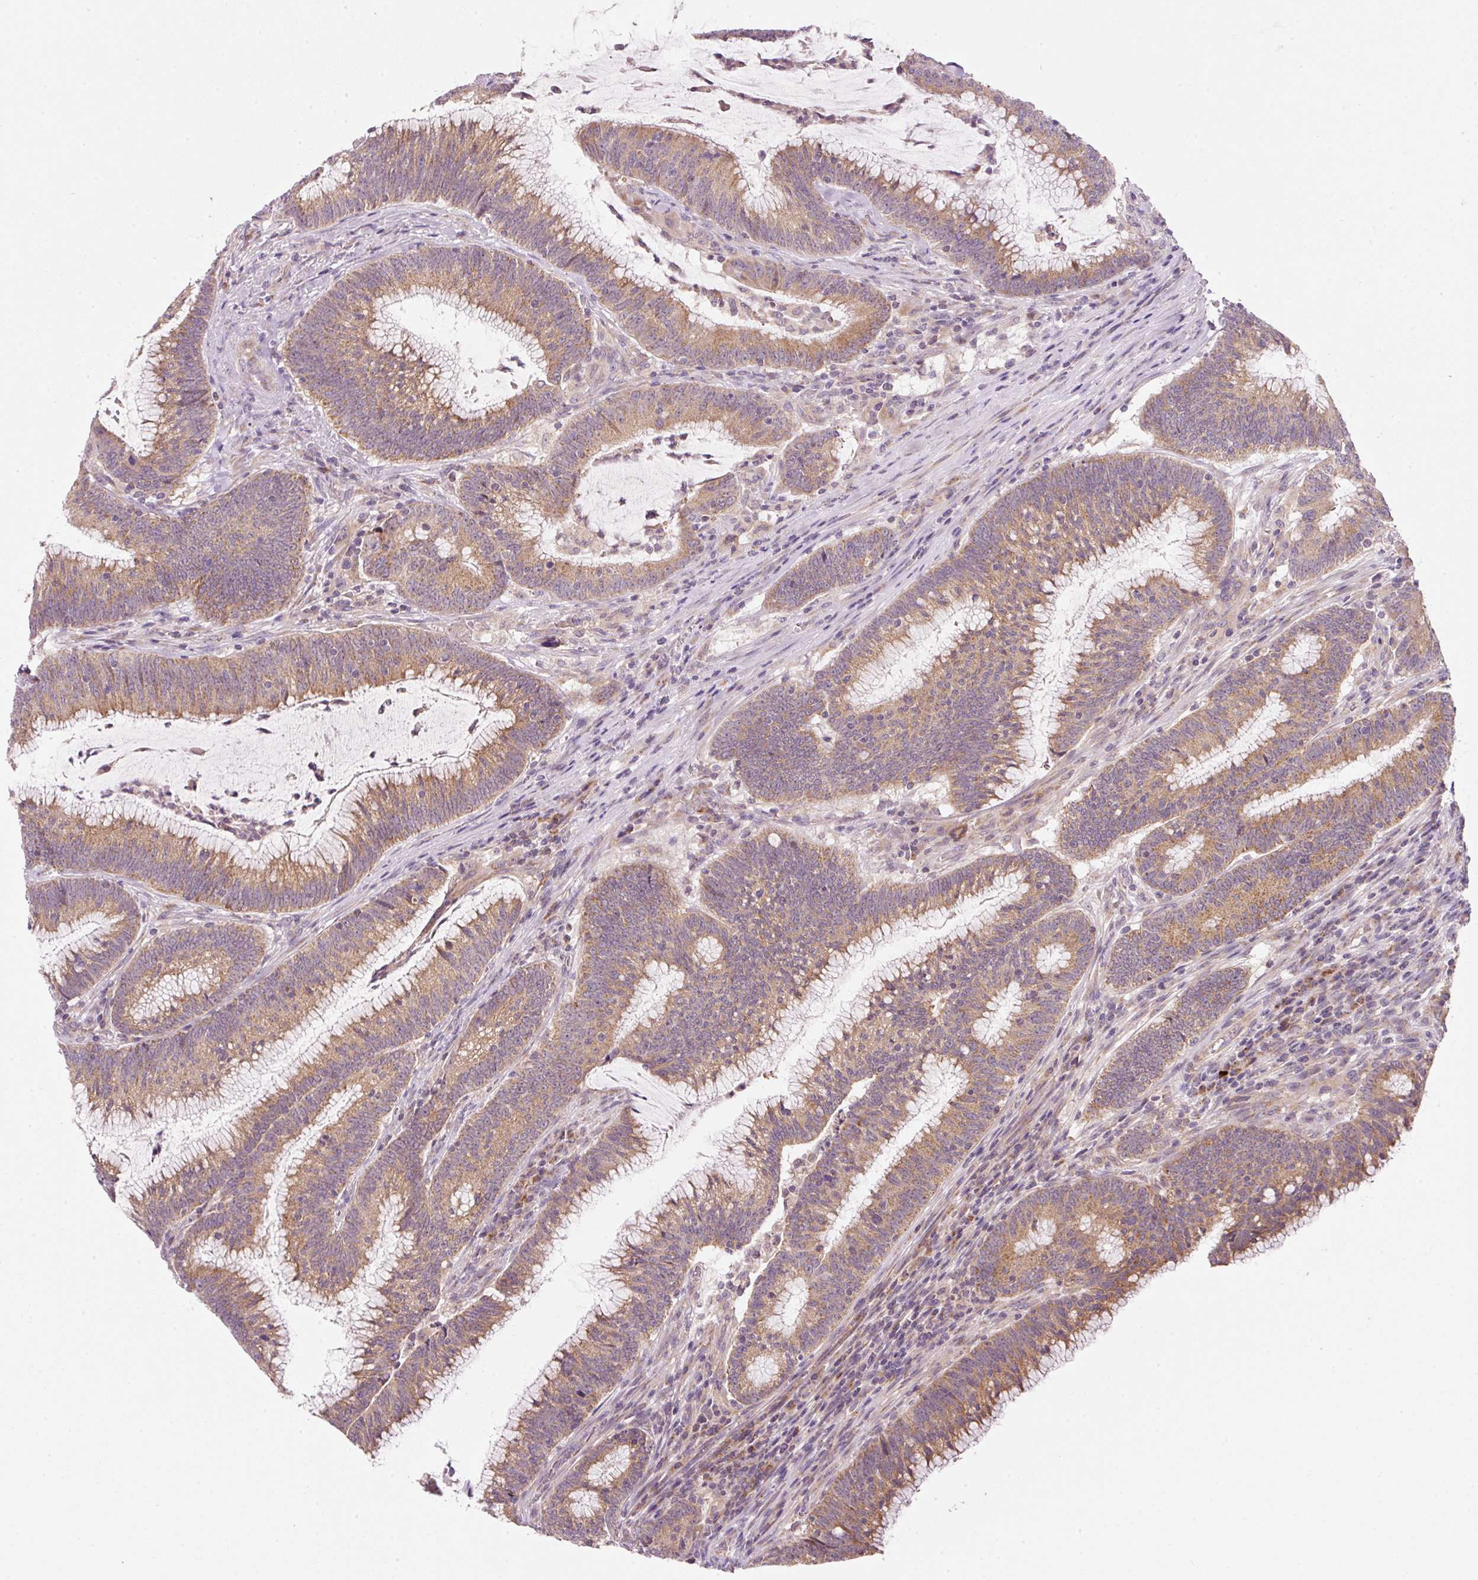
{"staining": {"intensity": "moderate", "quantity": ">75%", "location": "cytoplasmic/membranous"}, "tissue": "colorectal cancer", "cell_type": "Tumor cells", "image_type": "cancer", "snomed": [{"axis": "morphology", "description": "Adenocarcinoma, NOS"}, {"axis": "topography", "description": "Rectum"}], "caption": "Tumor cells show moderate cytoplasmic/membranous positivity in about >75% of cells in colorectal cancer (adenocarcinoma). The staining was performed using DAB (3,3'-diaminobenzidine), with brown indicating positive protein expression. Nuclei are stained blue with hematoxylin.", "gene": "FAM78B", "patient": {"sex": "female", "age": 77}}